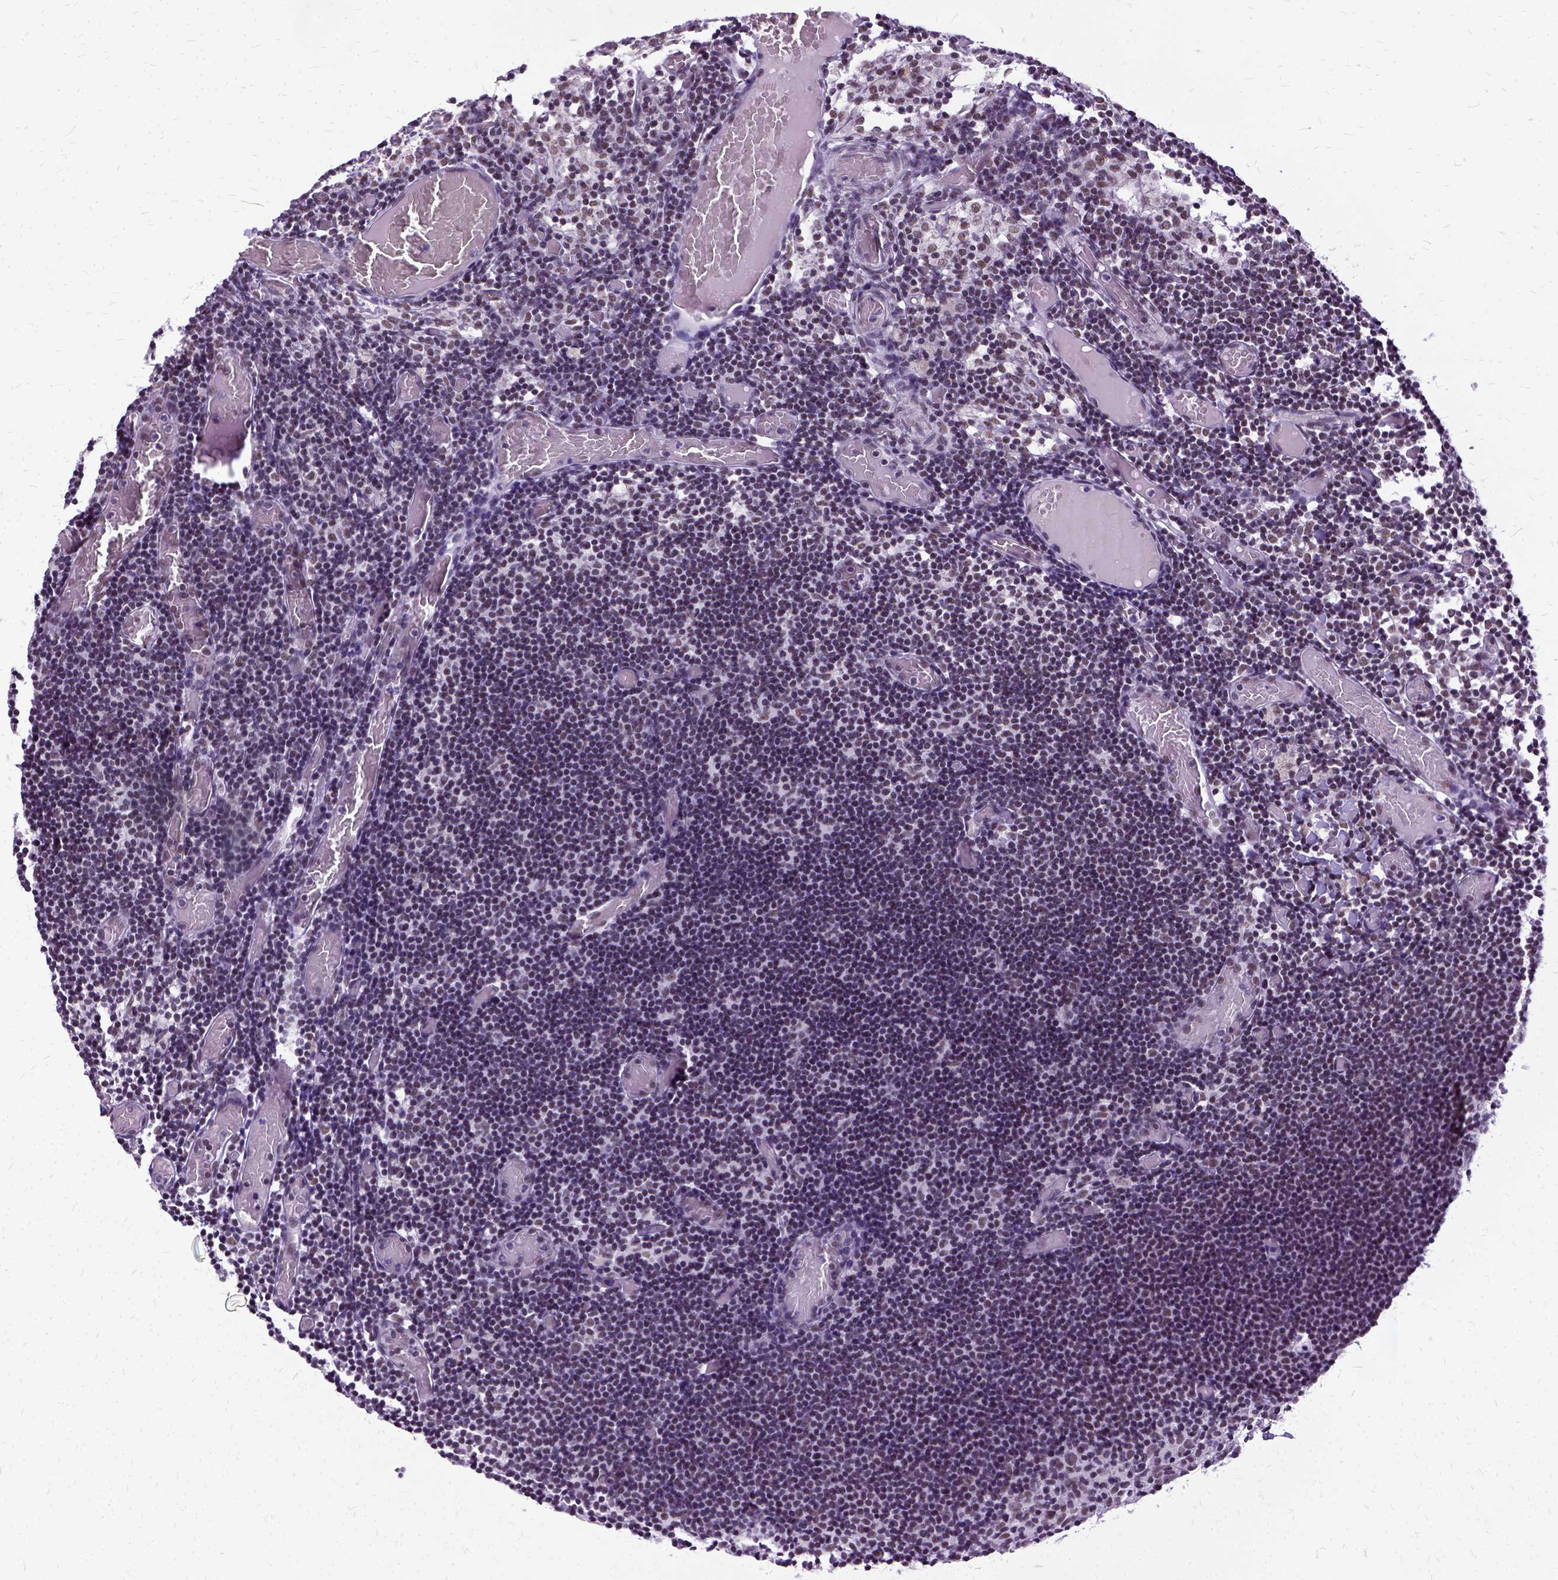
{"staining": {"intensity": "moderate", "quantity": "<25%", "location": "nuclear"}, "tissue": "lymph node", "cell_type": "Non-germinal center cells", "image_type": "normal", "snomed": [{"axis": "morphology", "description": "Normal tissue, NOS"}, {"axis": "topography", "description": "Lymph node"}], "caption": "Unremarkable lymph node demonstrates moderate nuclear expression in approximately <25% of non-germinal center cells (Stains: DAB in brown, nuclei in blue, Microscopy: brightfield microscopy at high magnification)..", "gene": "SETD1A", "patient": {"sex": "female", "age": 41}}